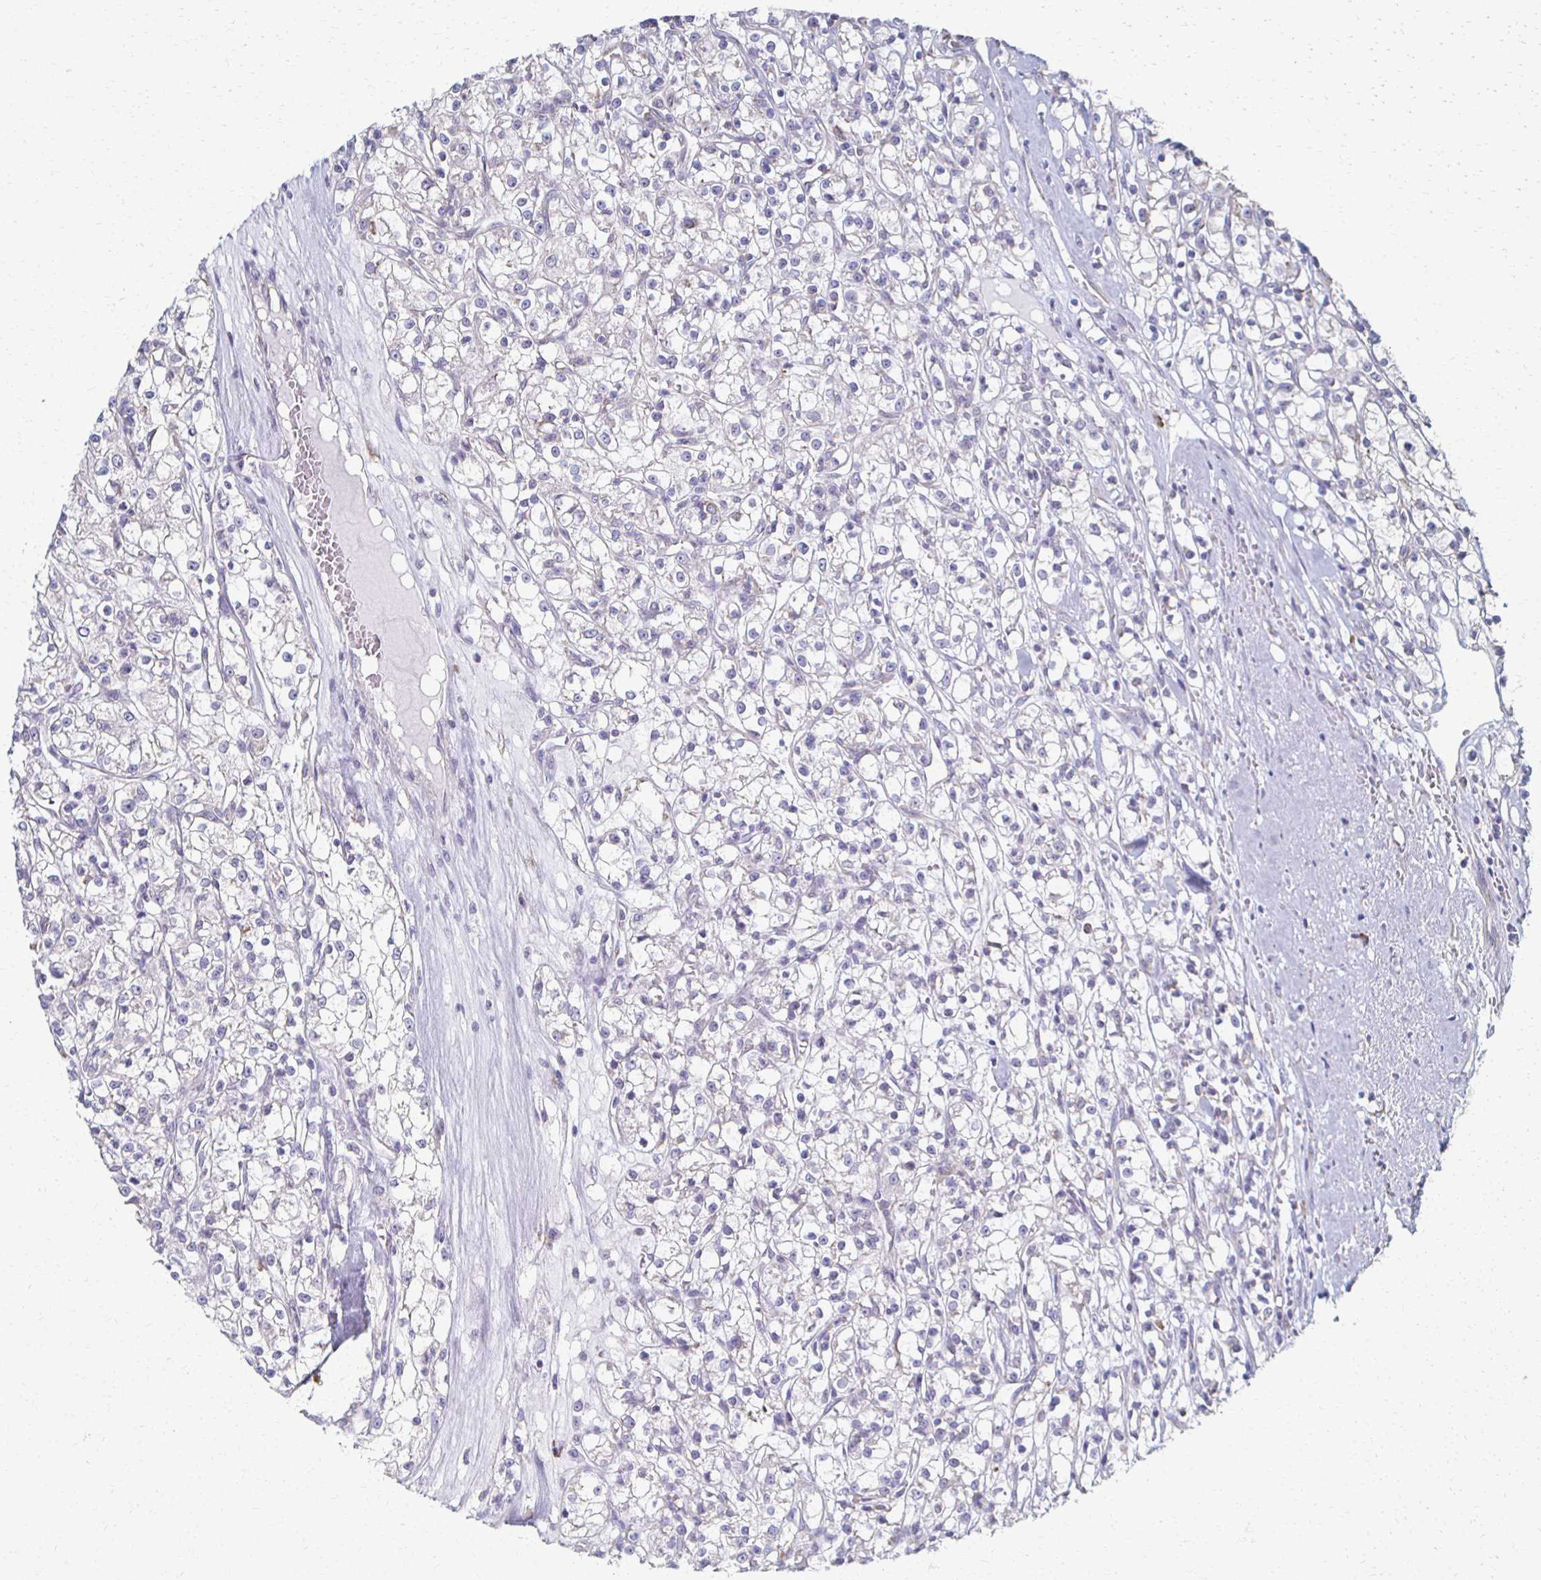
{"staining": {"intensity": "negative", "quantity": "none", "location": "none"}, "tissue": "renal cancer", "cell_type": "Tumor cells", "image_type": "cancer", "snomed": [{"axis": "morphology", "description": "Adenocarcinoma, NOS"}, {"axis": "topography", "description": "Kidney"}], "caption": "A histopathology image of renal cancer (adenocarcinoma) stained for a protein reveals no brown staining in tumor cells.", "gene": "ATP1A3", "patient": {"sex": "female", "age": 59}}